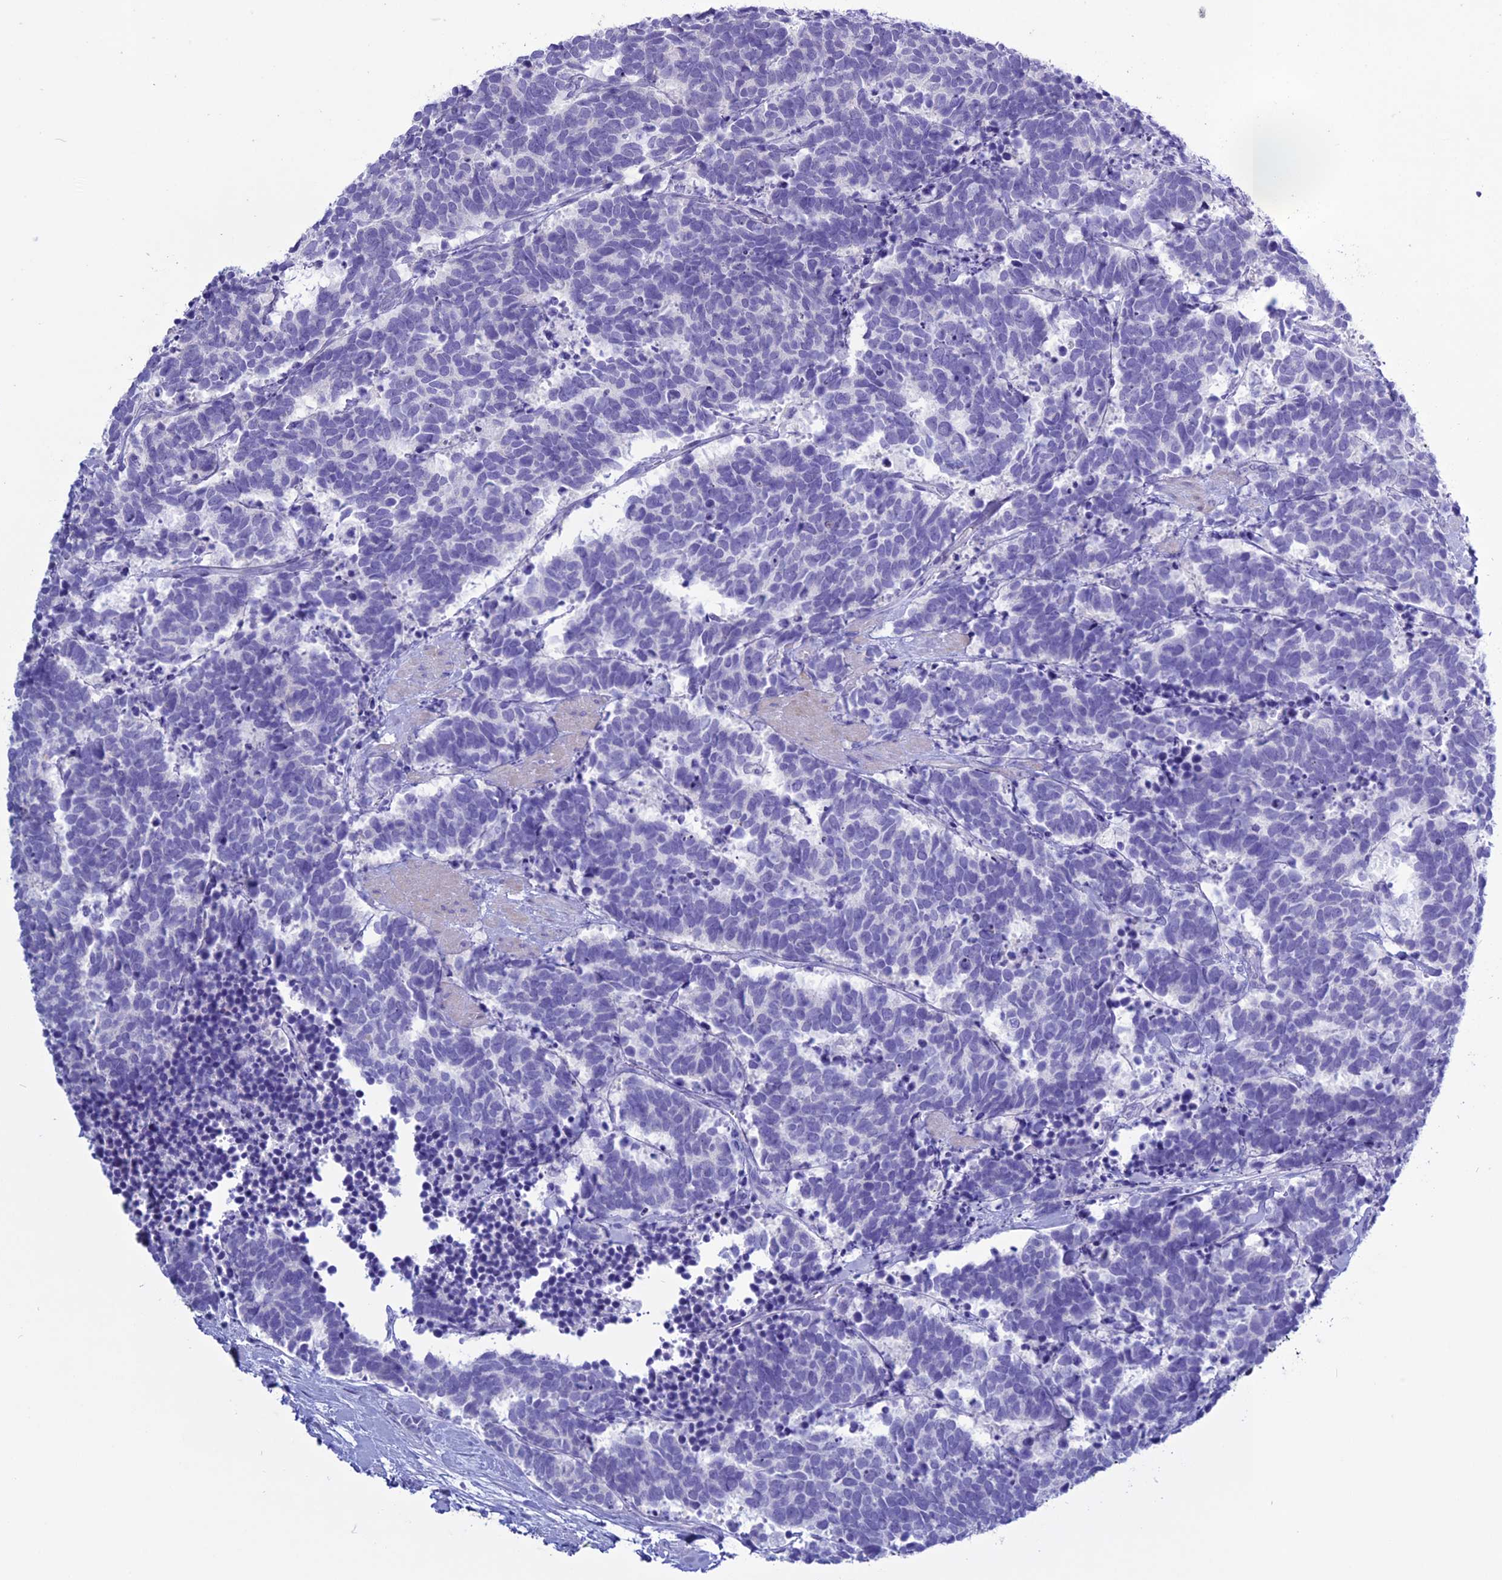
{"staining": {"intensity": "negative", "quantity": "none", "location": "none"}, "tissue": "carcinoid", "cell_type": "Tumor cells", "image_type": "cancer", "snomed": [{"axis": "morphology", "description": "Carcinoma, NOS"}, {"axis": "morphology", "description": "Carcinoid, malignant, NOS"}, {"axis": "topography", "description": "Prostate"}], "caption": "DAB immunohistochemical staining of carcinoid demonstrates no significant positivity in tumor cells. (Brightfield microscopy of DAB (3,3'-diaminobenzidine) IHC at high magnification).", "gene": "CLEC2L", "patient": {"sex": "male", "age": 57}}